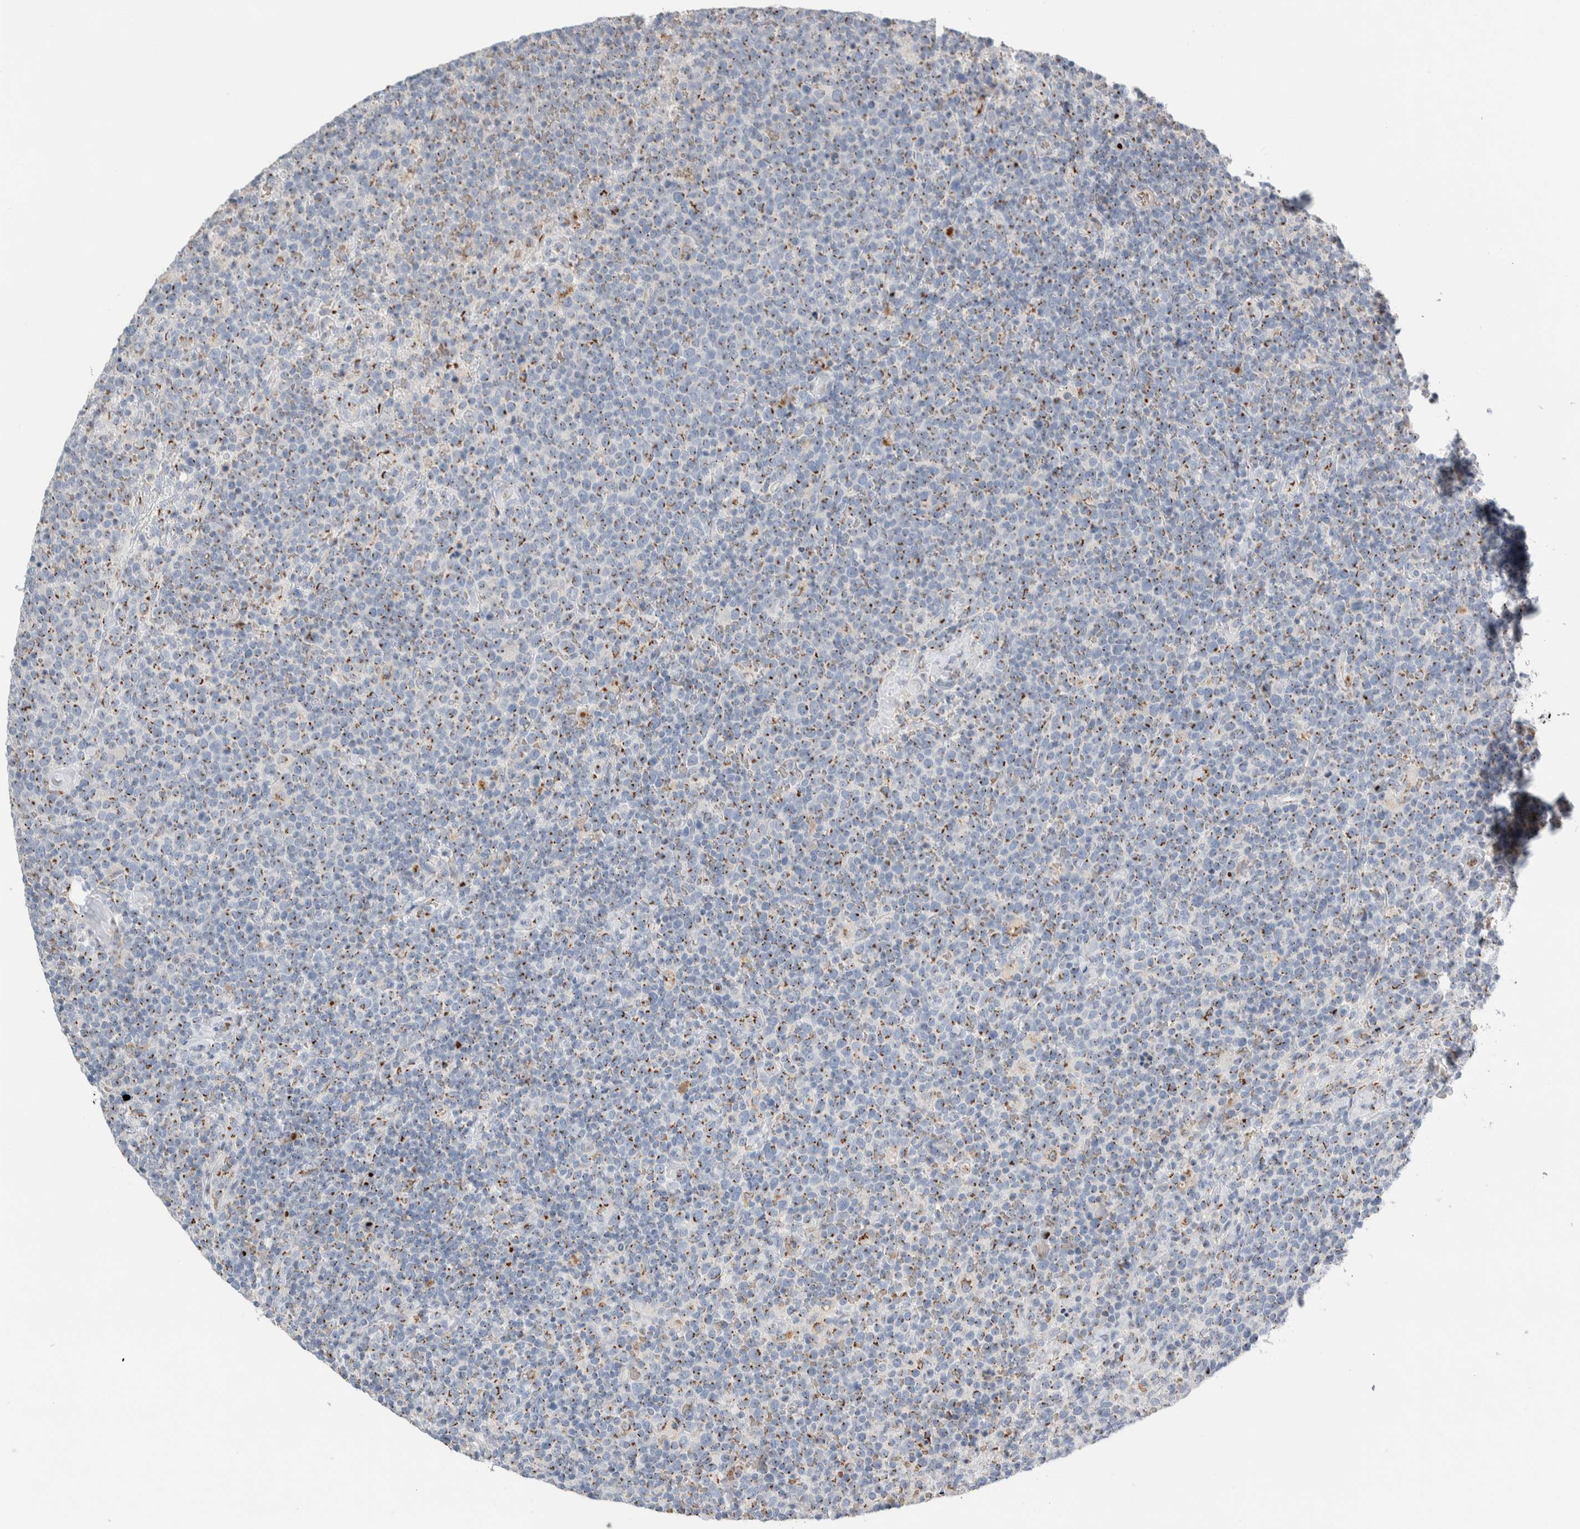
{"staining": {"intensity": "moderate", "quantity": ">75%", "location": "cytoplasmic/membranous"}, "tissue": "lymphoma", "cell_type": "Tumor cells", "image_type": "cancer", "snomed": [{"axis": "morphology", "description": "Malignant lymphoma, non-Hodgkin's type, High grade"}, {"axis": "topography", "description": "Lymph node"}], "caption": "Immunohistochemical staining of lymphoma demonstrates medium levels of moderate cytoplasmic/membranous protein positivity in approximately >75% of tumor cells.", "gene": "SLC38A10", "patient": {"sex": "male", "age": 61}}